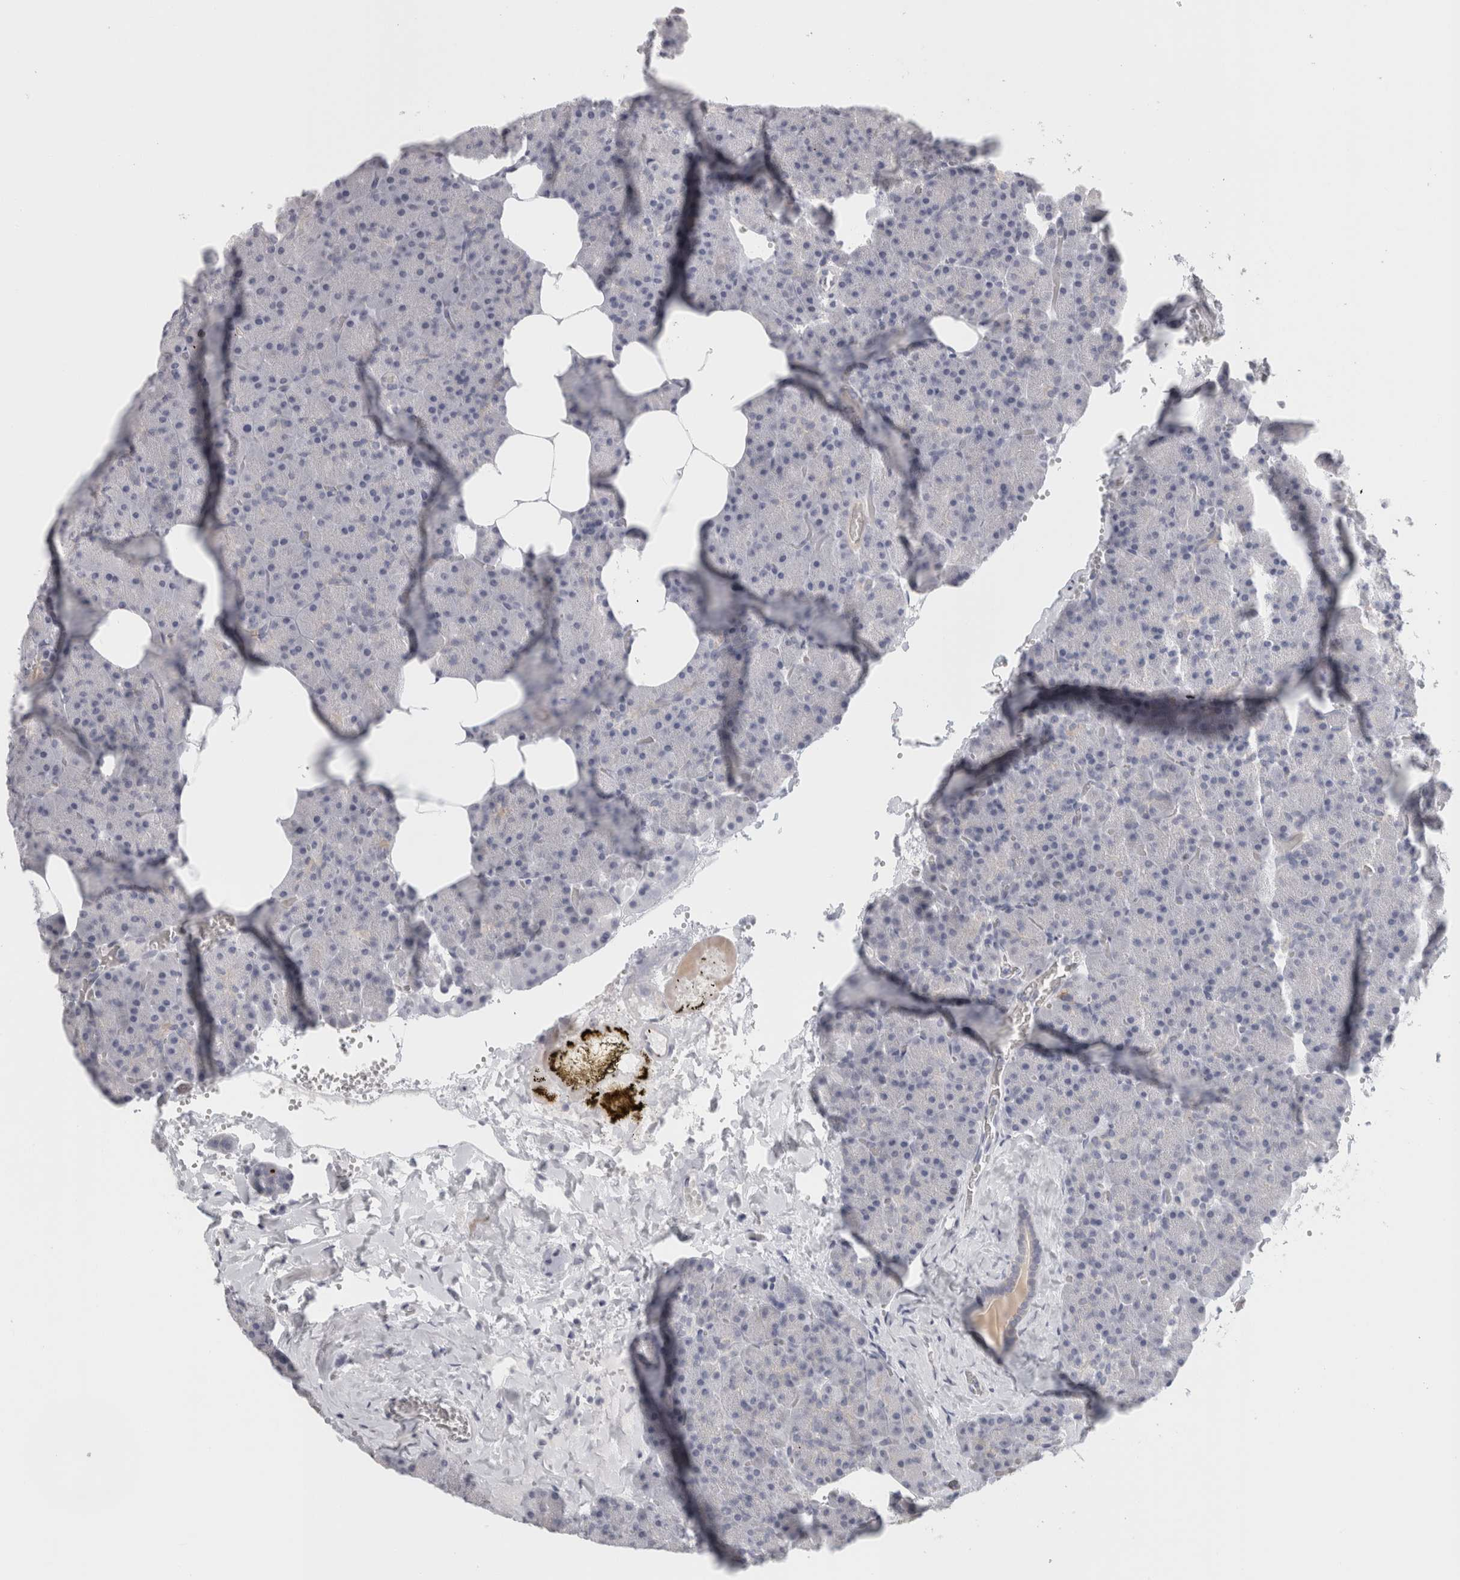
{"staining": {"intensity": "negative", "quantity": "none", "location": "none"}, "tissue": "pancreas", "cell_type": "Exocrine glandular cells", "image_type": "normal", "snomed": [{"axis": "morphology", "description": "Normal tissue, NOS"}, {"axis": "morphology", "description": "Carcinoid, malignant, NOS"}, {"axis": "topography", "description": "Pancreas"}], "caption": "Image shows no protein expression in exocrine glandular cells of normal pancreas. The staining is performed using DAB (3,3'-diaminobenzidine) brown chromogen with nuclei counter-stained in using hematoxylin.", "gene": "FBLIM1", "patient": {"sex": "female", "age": 35}}